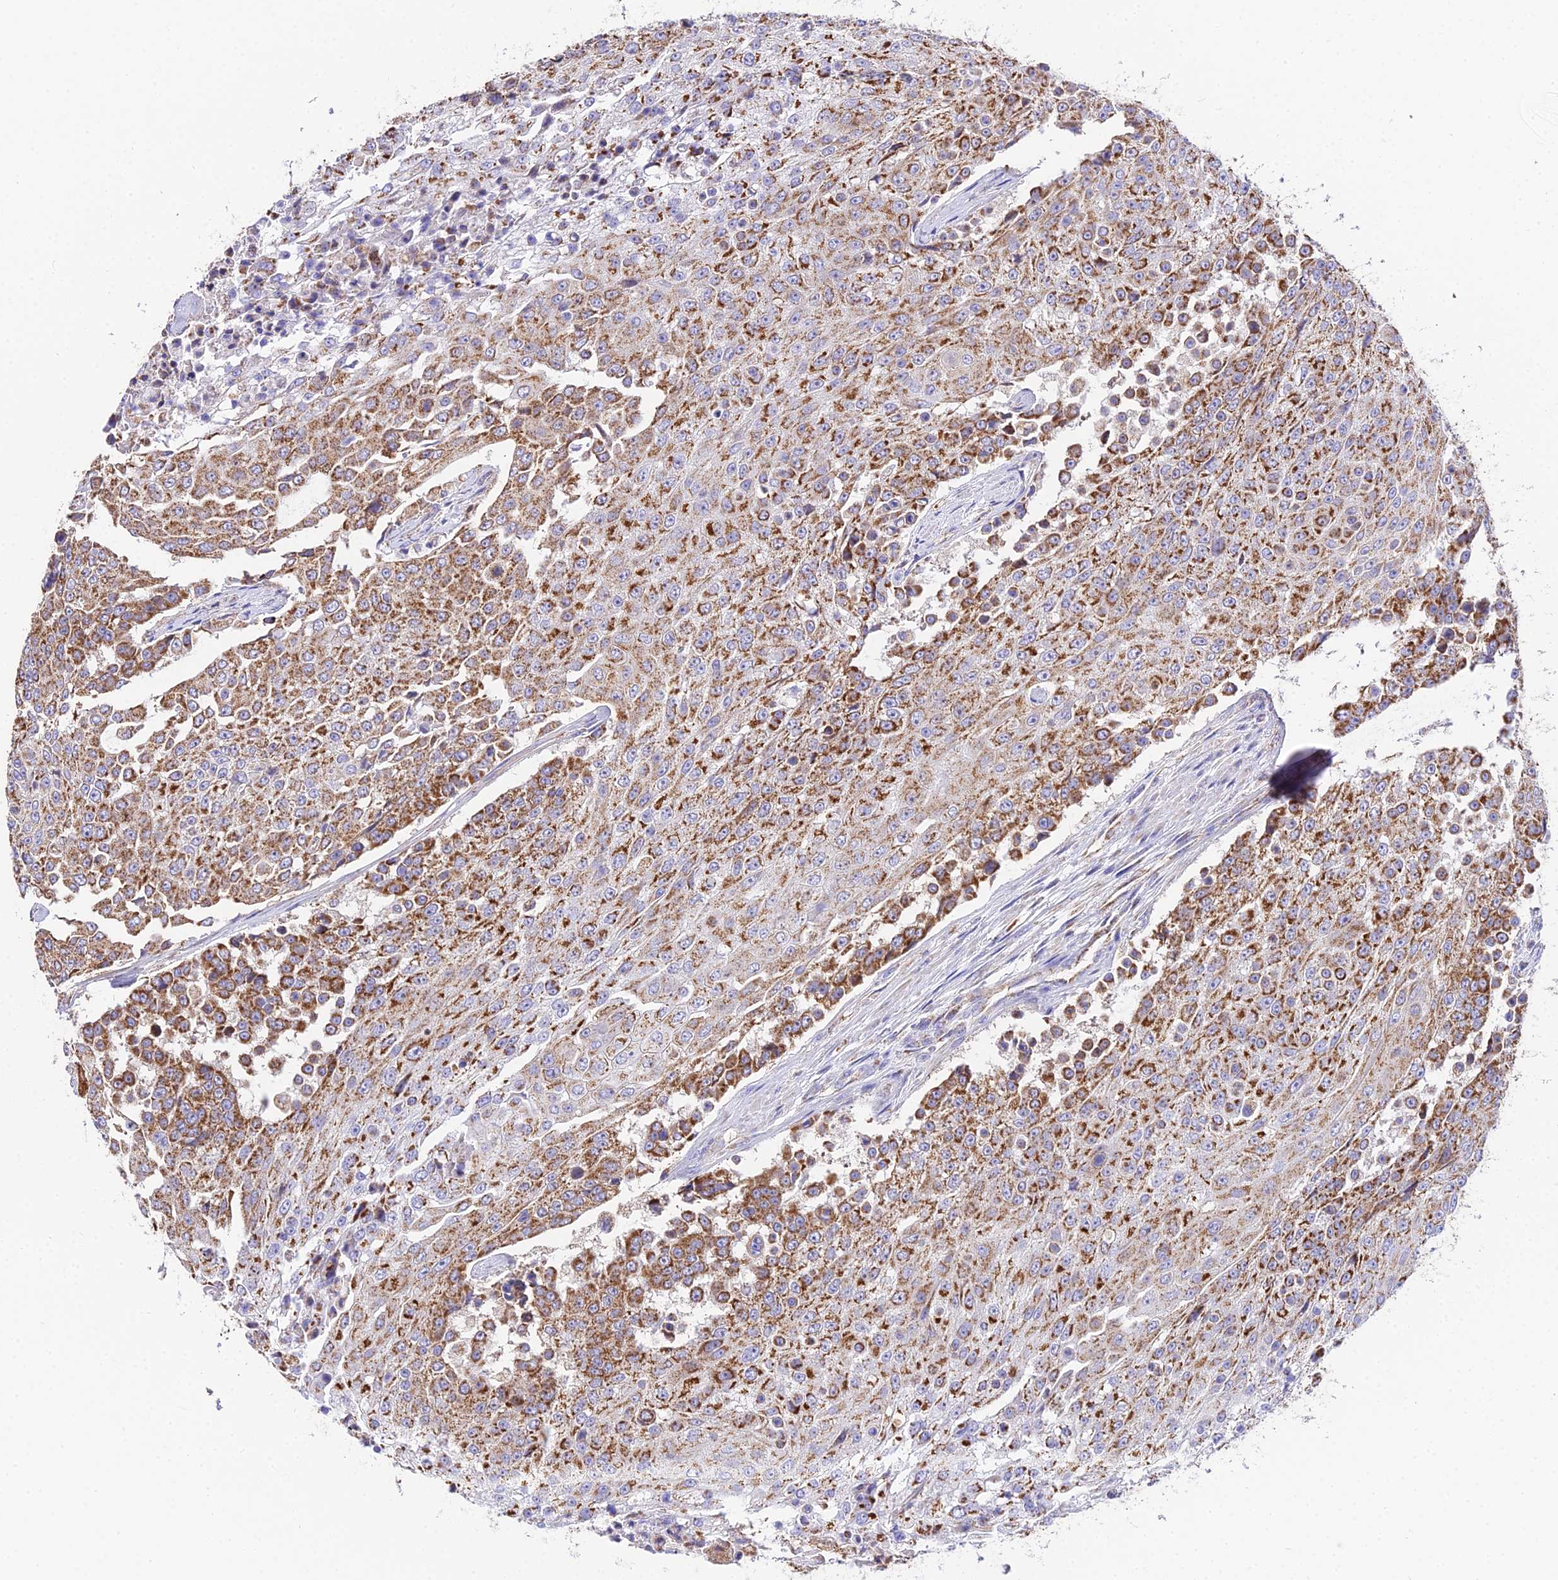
{"staining": {"intensity": "moderate", "quantity": ">75%", "location": "cytoplasmic/membranous"}, "tissue": "urothelial cancer", "cell_type": "Tumor cells", "image_type": "cancer", "snomed": [{"axis": "morphology", "description": "Urothelial carcinoma, High grade"}, {"axis": "topography", "description": "Urinary bladder"}], "caption": "Immunohistochemical staining of urothelial carcinoma (high-grade) reveals medium levels of moderate cytoplasmic/membranous positivity in about >75% of tumor cells.", "gene": "OCIAD1", "patient": {"sex": "female", "age": 63}}